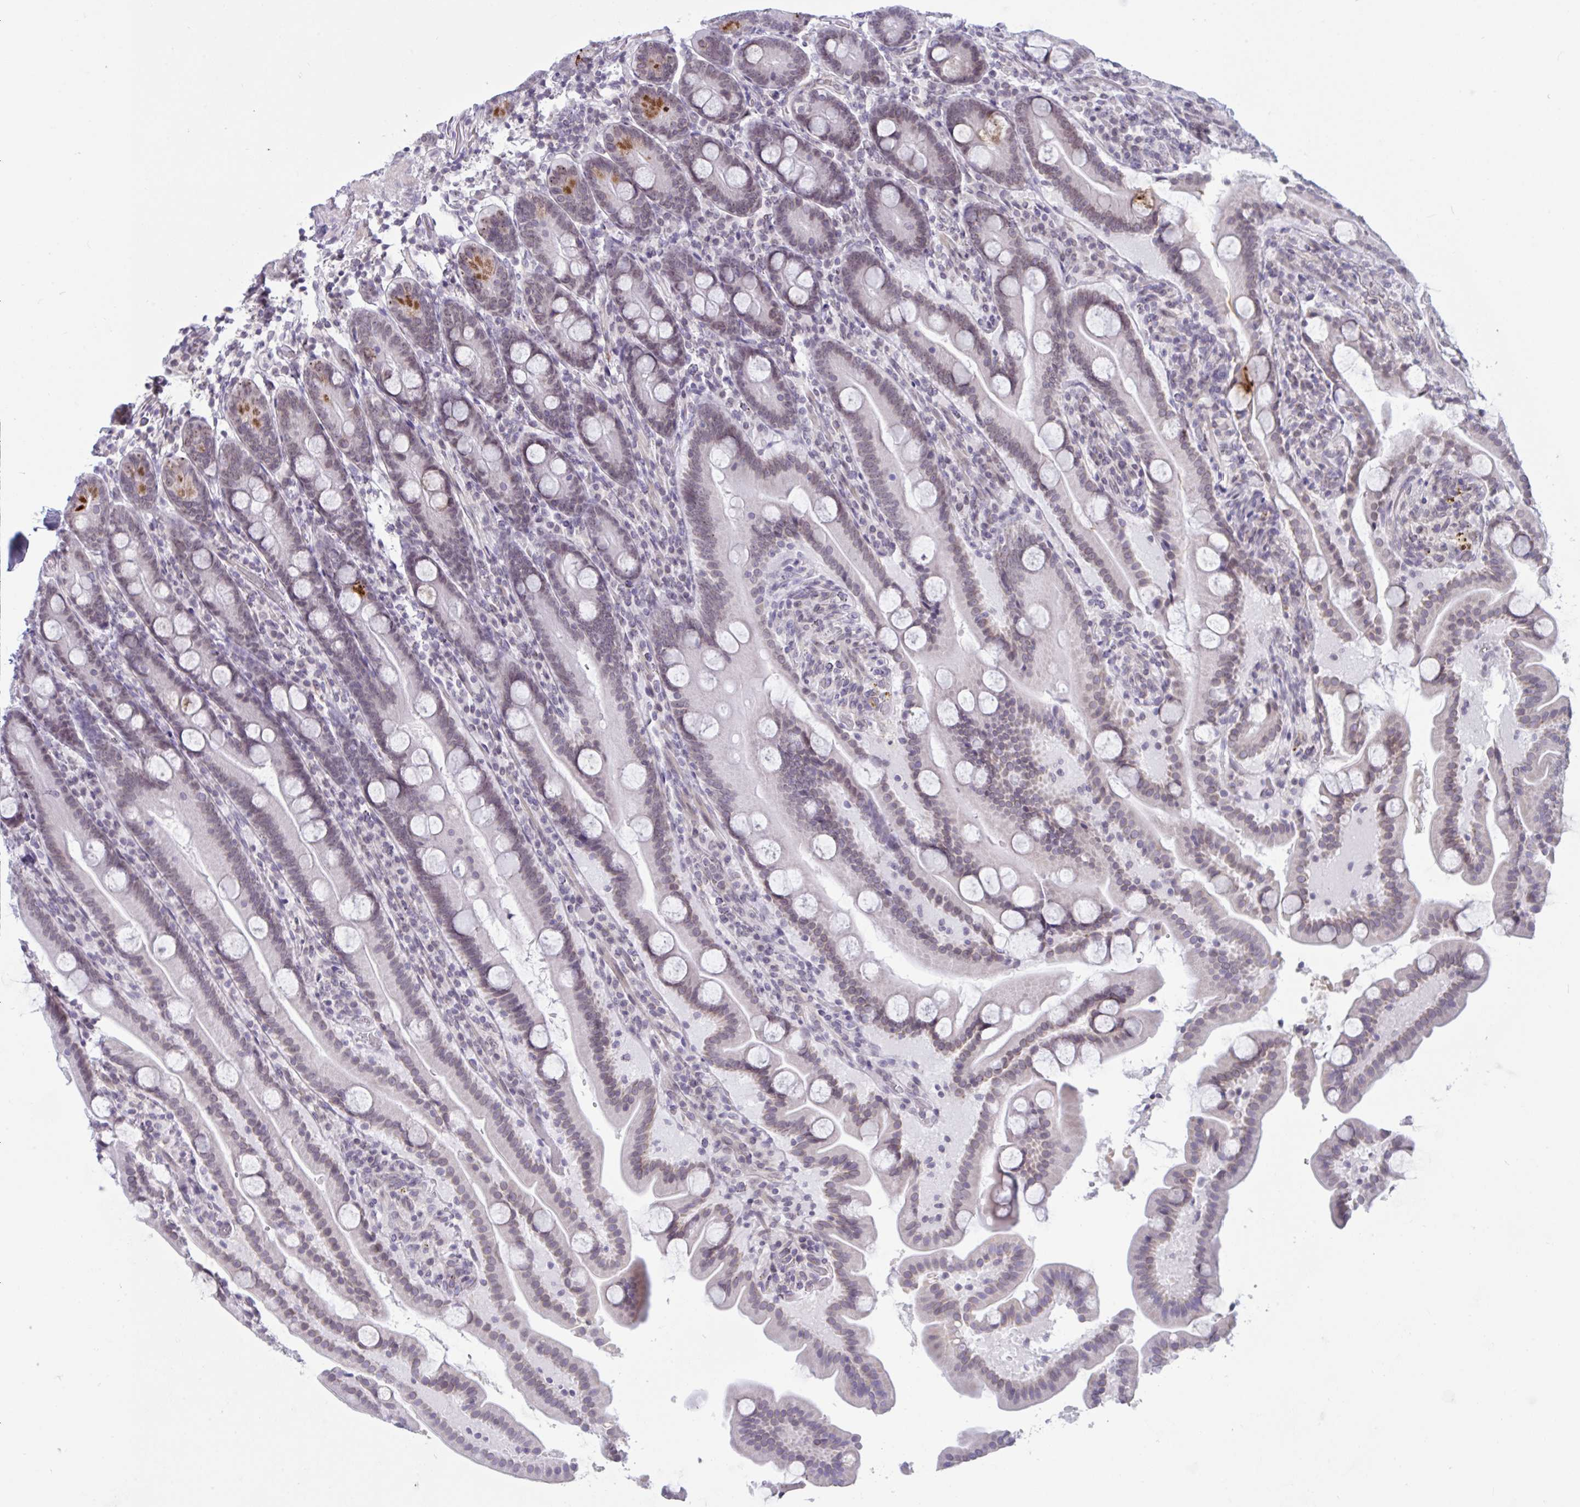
{"staining": {"intensity": "strong", "quantity": "<25%", "location": "cytoplasmic/membranous"}, "tissue": "duodenum", "cell_type": "Glandular cells", "image_type": "normal", "snomed": [{"axis": "morphology", "description": "Normal tissue, NOS"}, {"axis": "topography", "description": "Duodenum"}], "caption": "Benign duodenum demonstrates strong cytoplasmic/membranous staining in about <25% of glandular cells, visualized by immunohistochemistry.", "gene": "DOCK11", "patient": {"sex": "male", "age": 55}}